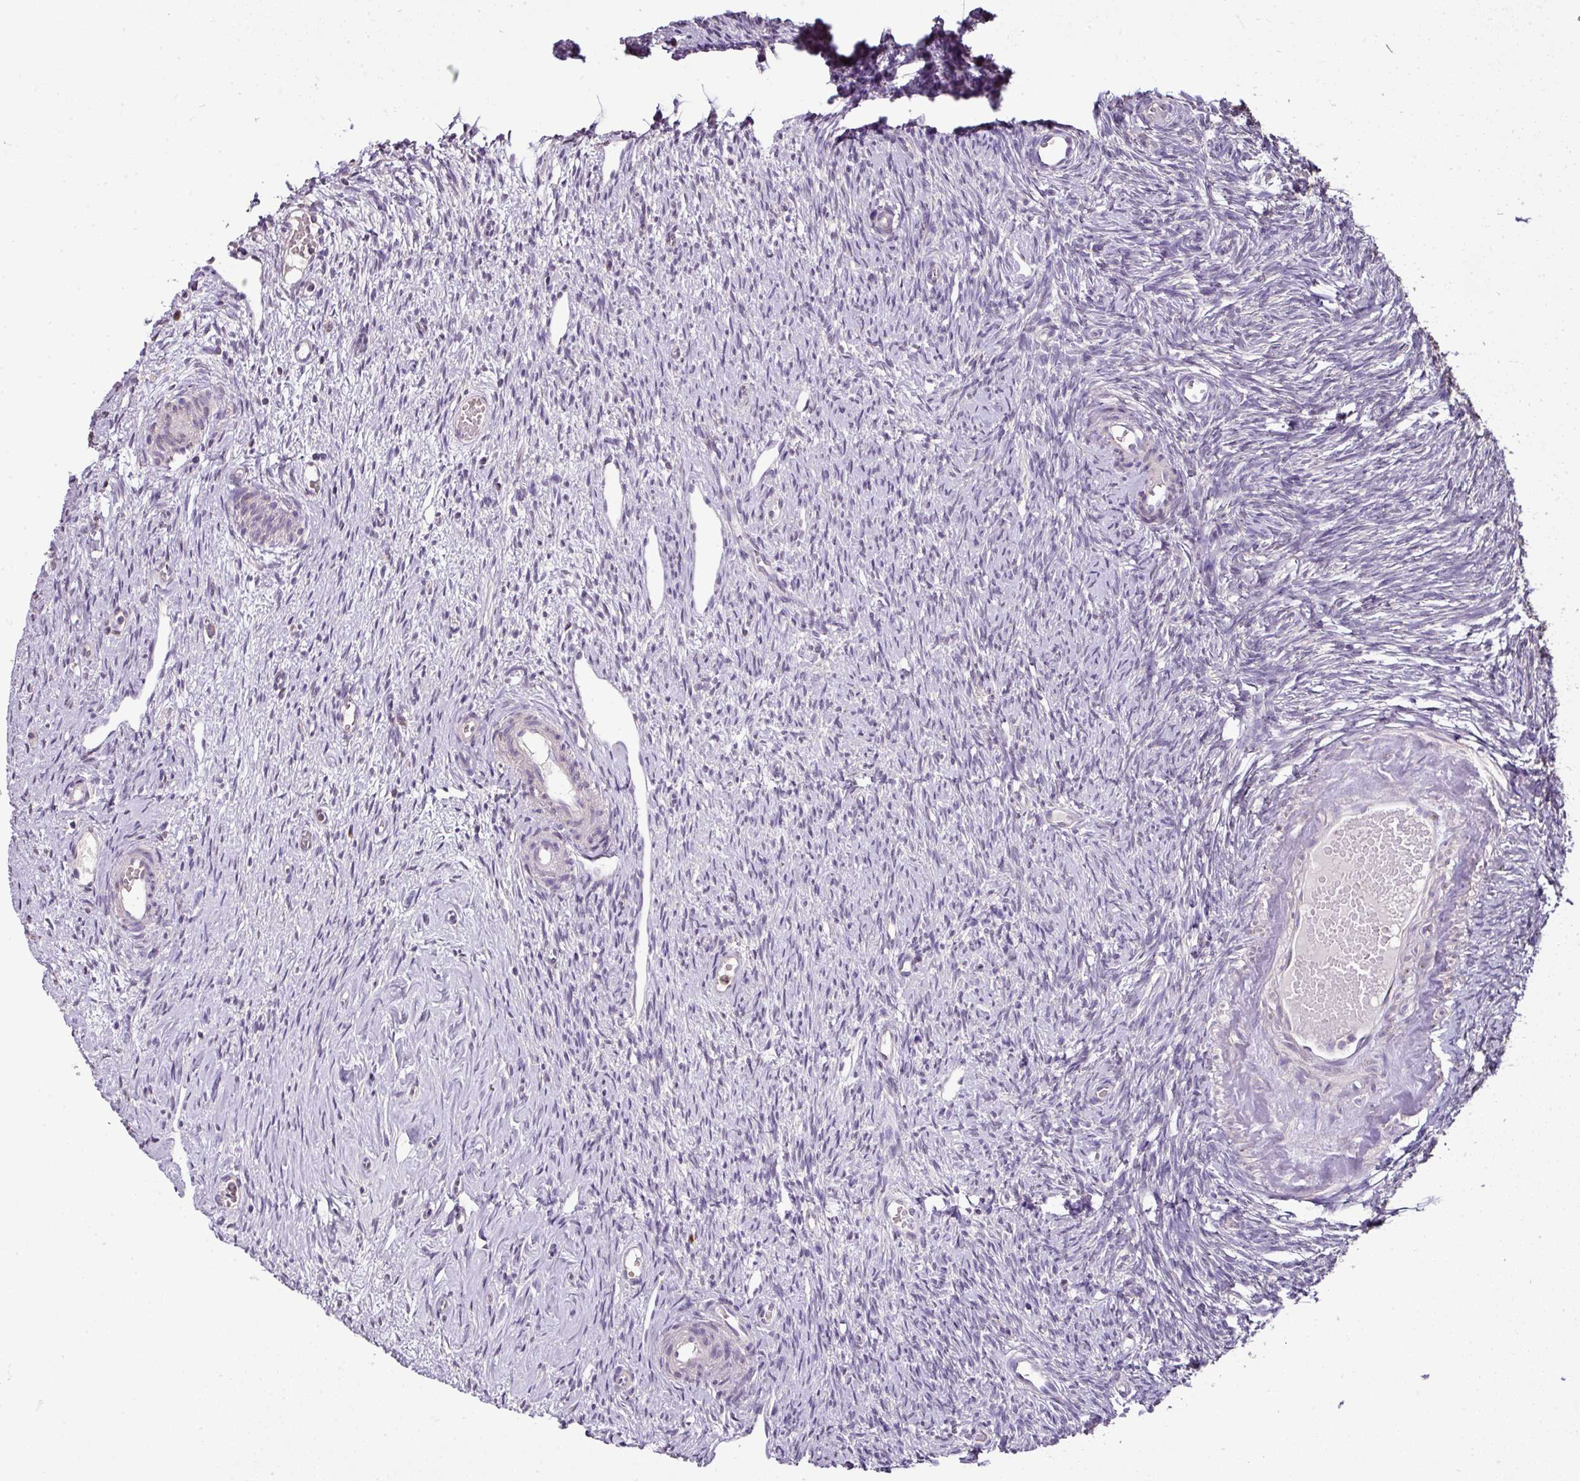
{"staining": {"intensity": "negative", "quantity": "none", "location": "none"}, "tissue": "ovary", "cell_type": "Follicle cells", "image_type": "normal", "snomed": [{"axis": "morphology", "description": "Normal tissue, NOS"}, {"axis": "topography", "description": "Ovary"}], "caption": "Immunohistochemistry image of normal ovary stained for a protein (brown), which demonstrates no staining in follicle cells.", "gene": "JPH2", "patient": {"sex": "female", "age": 51}}